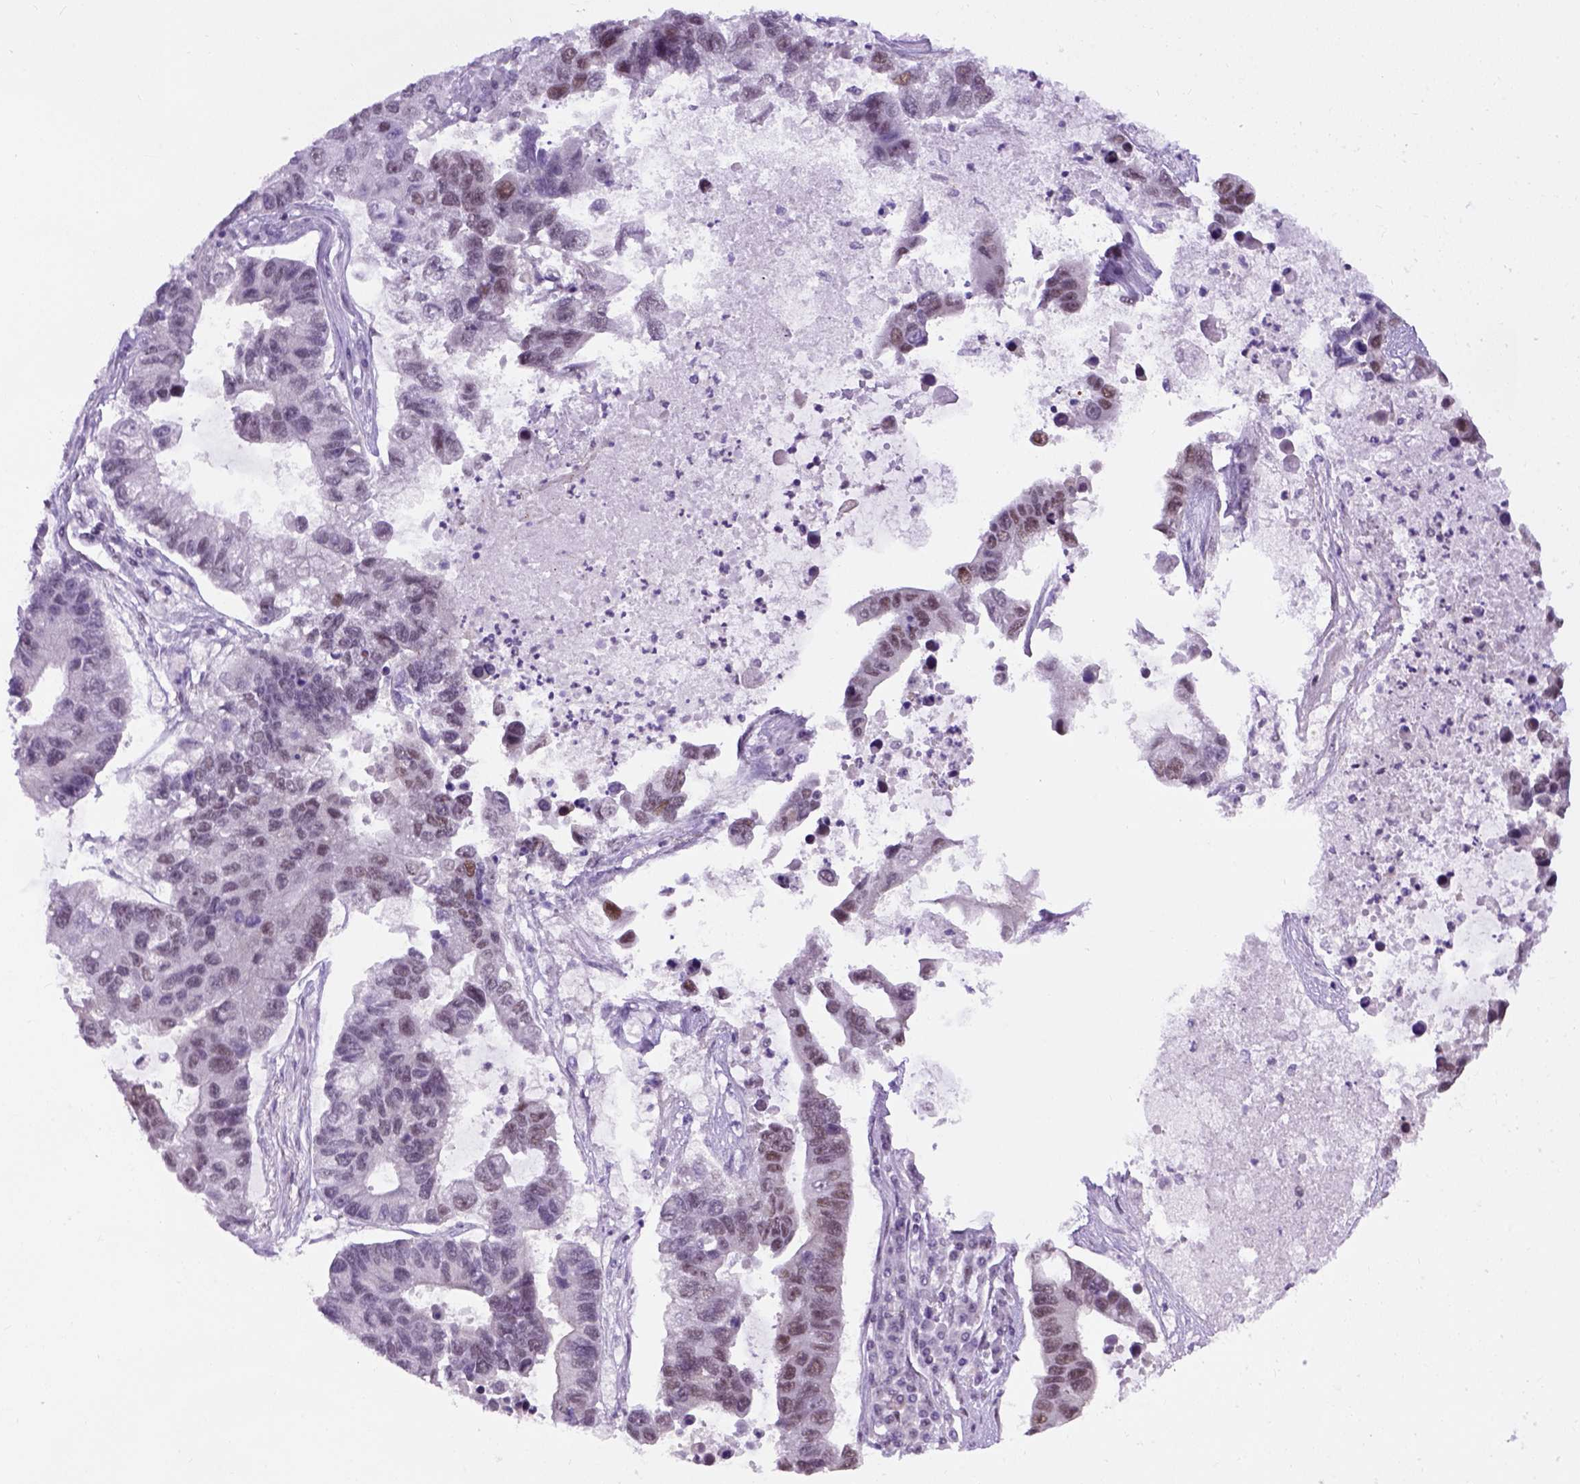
{"staining": {"intensity": "weak", "quantity": "25%-75%", "location": "nuclear"}, "tissue": "lung cancer", "cell_type": "Tumor cells", "image_type": "cancer", "snomed": [{"axis": "morphology", "description": "Adenocarcinoma, NOS"}, {"axis": "topography", "description": "Bronchus"}, {"axis": "topography", "description": "Lung"}], "caption": "Lung adenocarcinoma was stained to show a protein in brown. There is low levels of weak nuclear positivity in about 25%-75% of tumor cells. (IHC, brightfield microscopy, high magnification).", "gene": "TBPL1", "patient": {"sex": "female", "age": 51}}